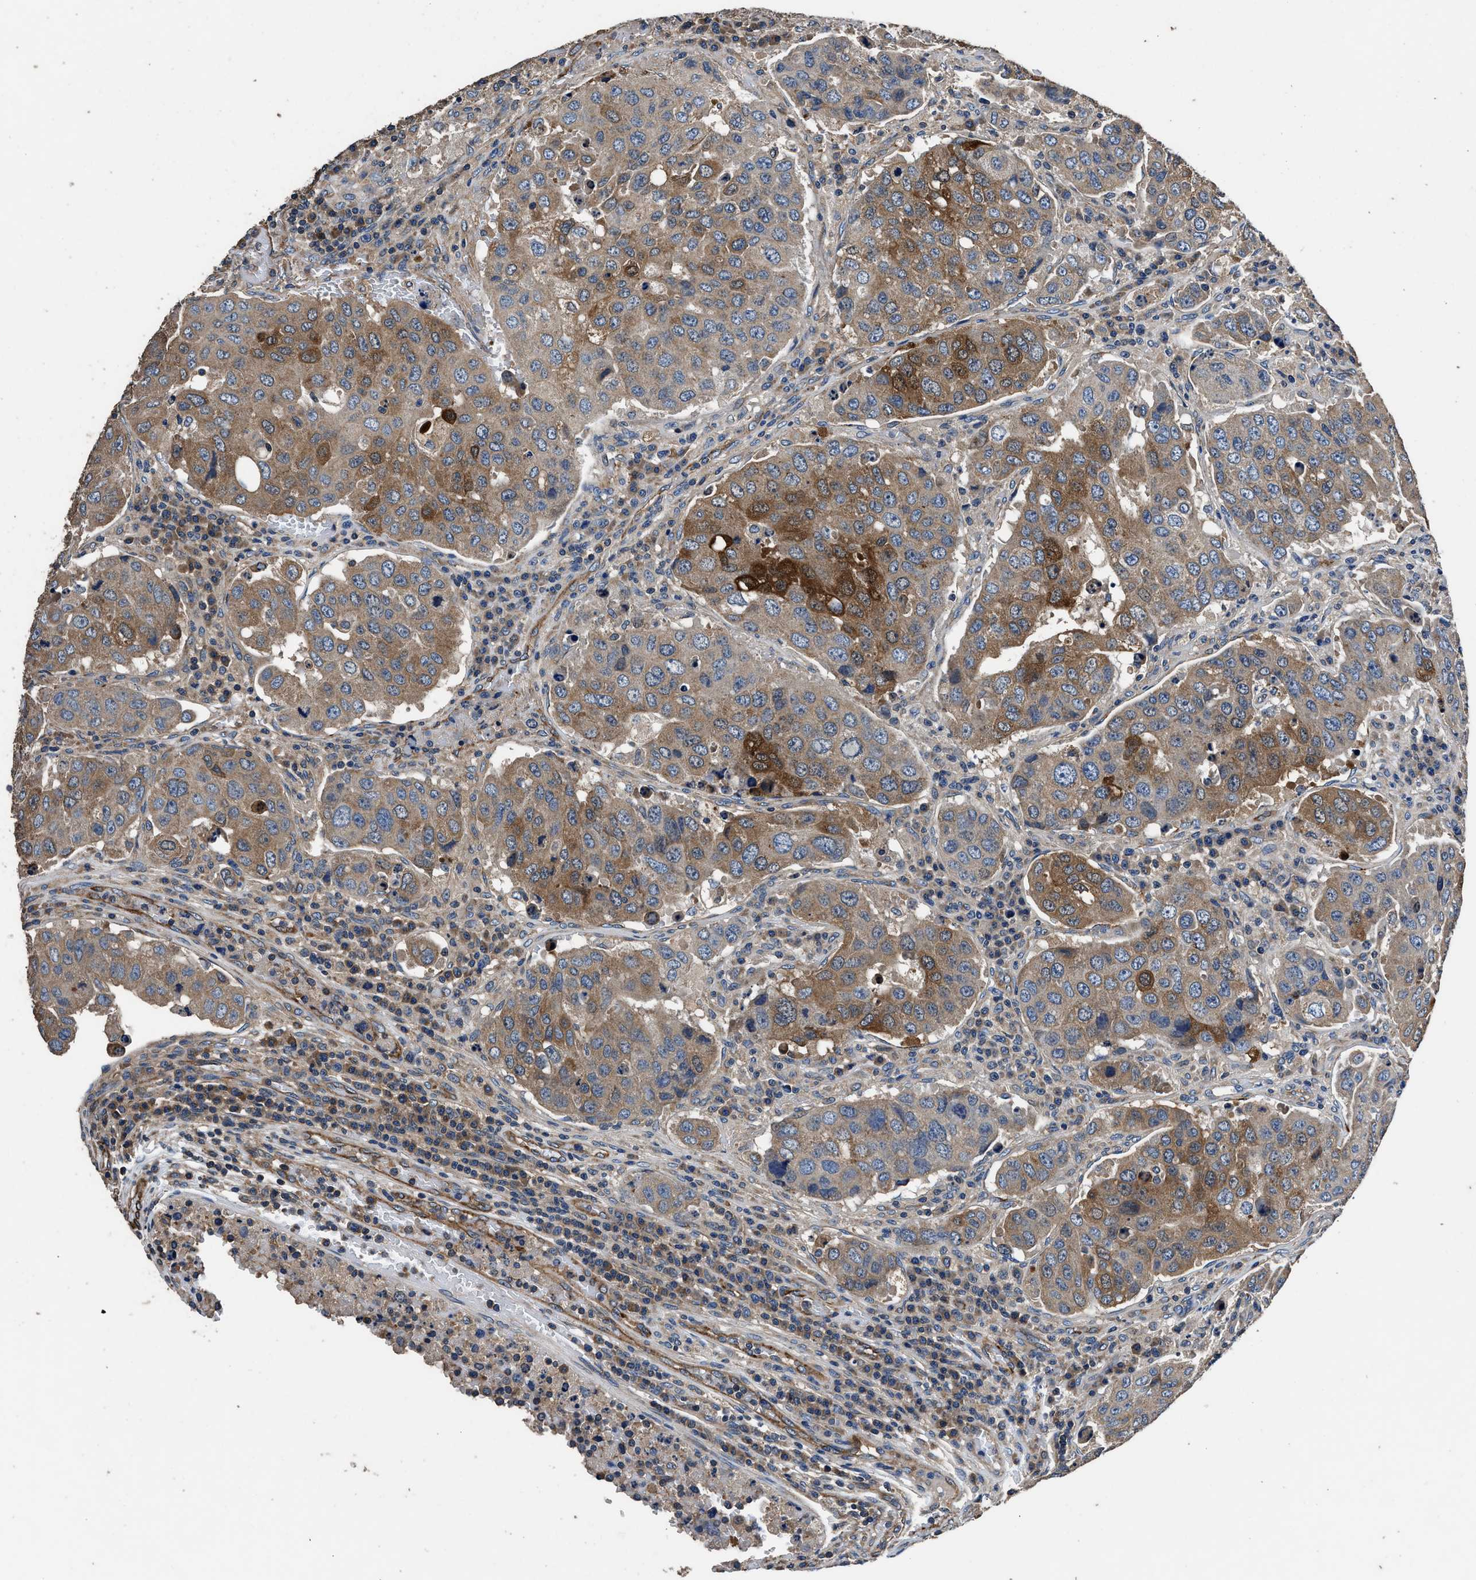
{"staining": {"intensity": "moderate", "quantity": ">75%", "location": "cytoplasmic/membranous"}, "tissue": "urothelial cancer", "cell_type": "Tumor cells", "image_type": "cancer", "snomed": [{"axis": "morphology", "description": "Urothelial carcinoma, High grade"}, {"axis": "topography", "description": "Lymph node"}, {"axis": "topography", "description": "Urinary bladder"}], "caption": "Immunohistochemical staining of high-grade urothelial carcinoma reveals moderate cytoplasmic/membranous protein expression in about >75% of tumor cells.", "gene": "DHRS7B", "patient": {"sex": "male", "age": 51}}